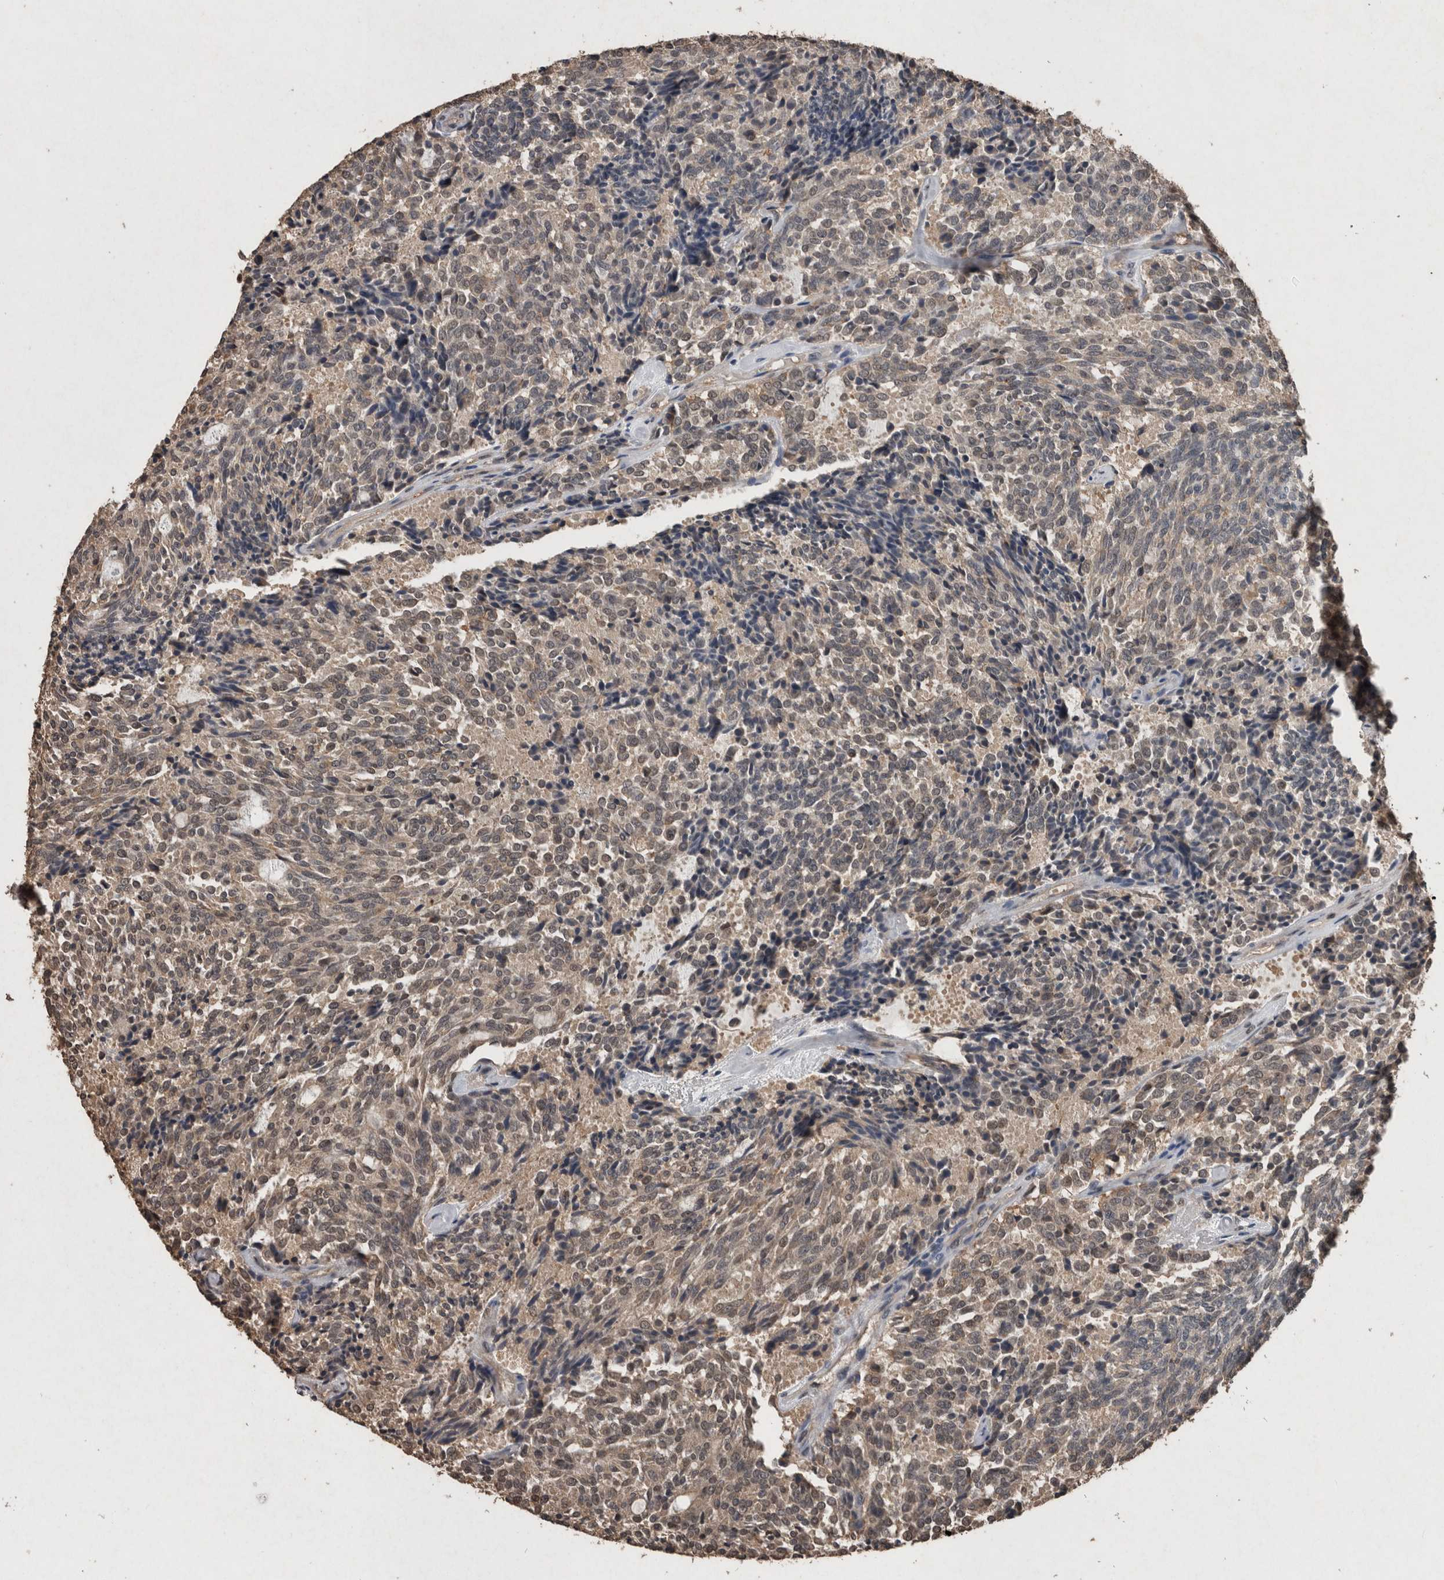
{"staining": {"intensity": "weak", "quantity": ">75%", "location": "cytoplasmic/membranous,nuclear"}, "tissue": "carcinoid", "cell_type": "Tumor cells", "image_type": "cancer", "snomed": [{"axis": "morphology", "description": "Carcinoid, malignant, NOS"}, {"axis": "topography", "description": "Pancreas"}], "caption": "Carcinoid (malignant) stained with immunohistochemistry (IHC) shows weak cytoplasmic/membranous and nuclear staining in about >75% of tumor cells. The protein of interest is stained brown, and the nuclei are stained in blue (DAB (3,3'-diaminobenzidine) IHC with brightfield microscopy, high magnification).", "gene": "FGFRL1", "patient": {"sex": "female", "age": 54}}